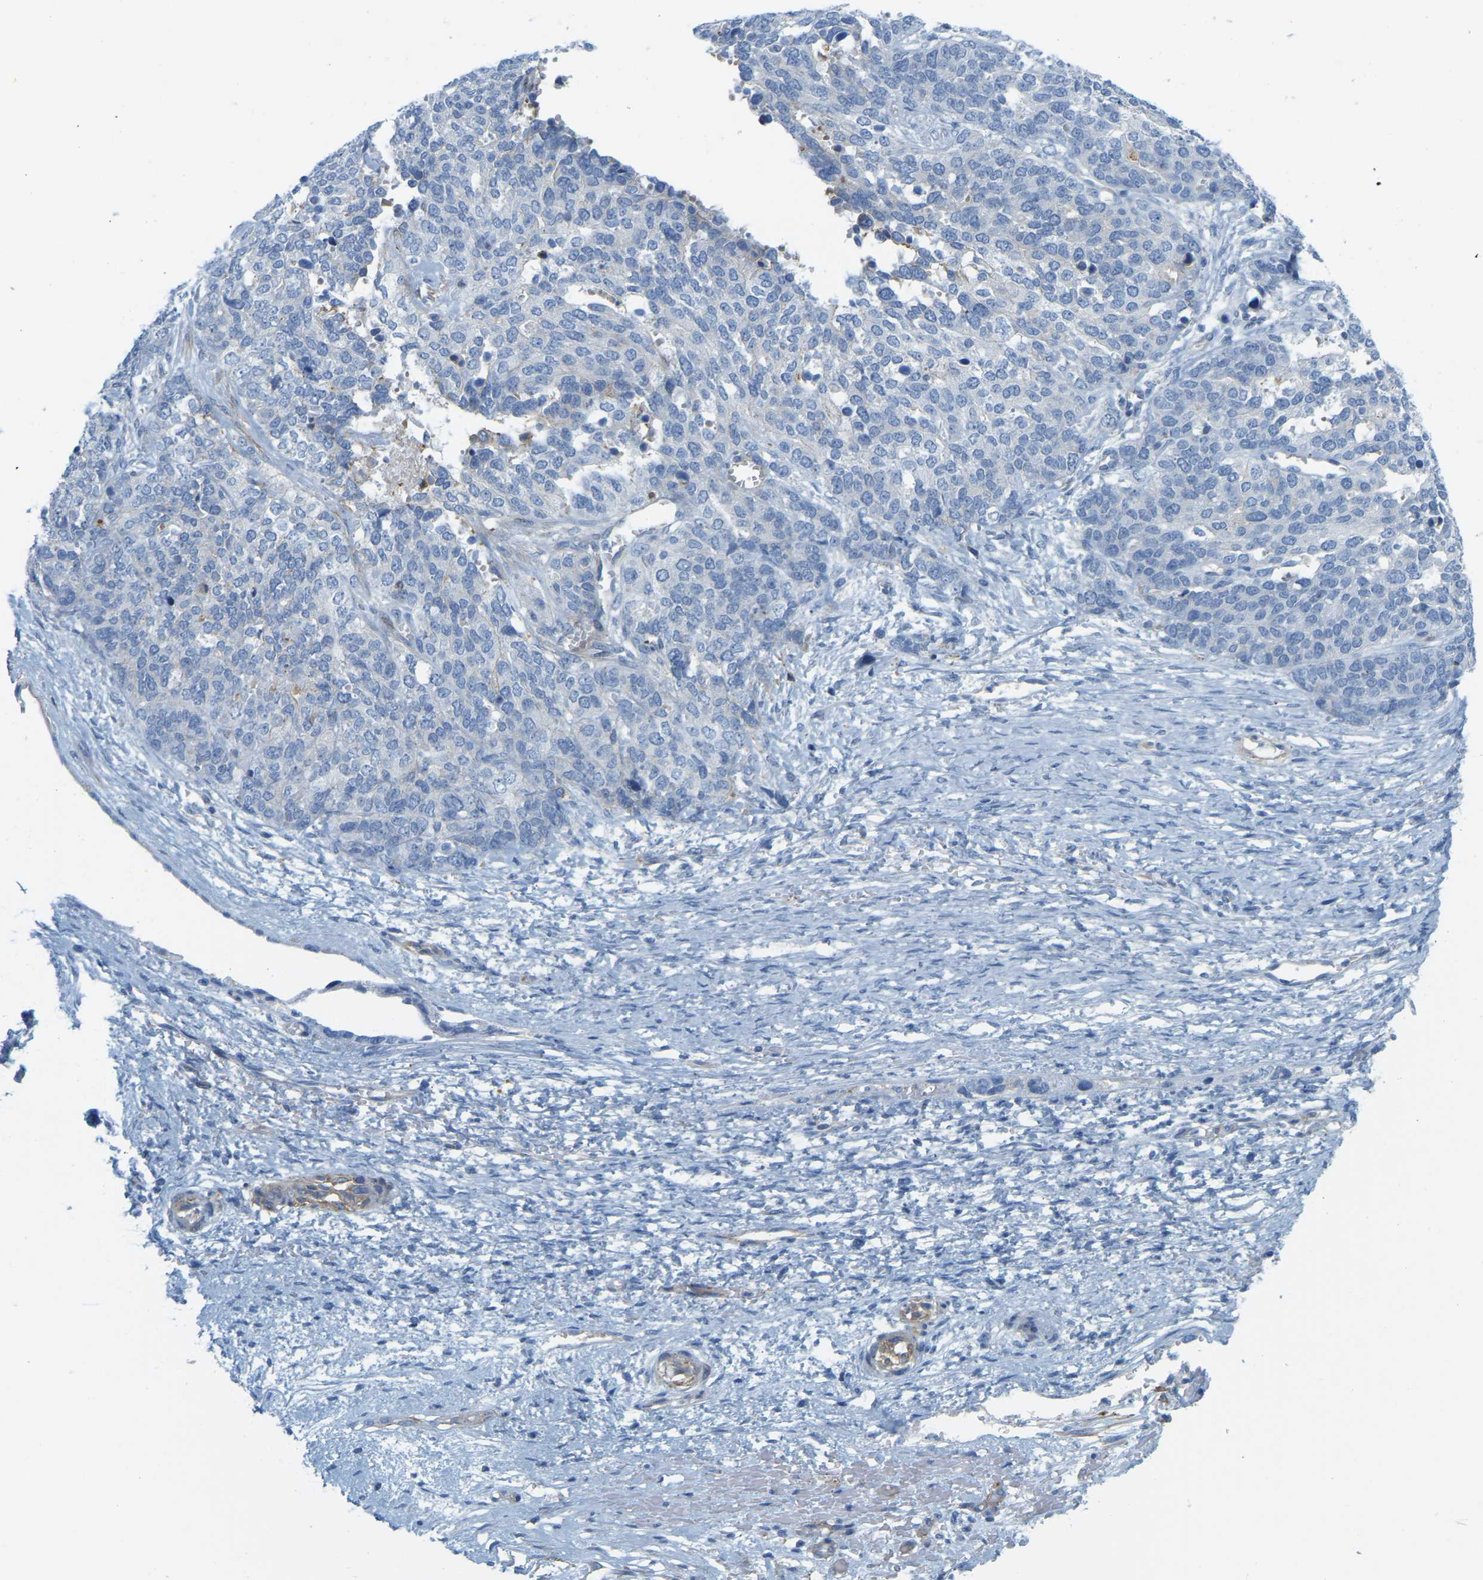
{"staining": {"intensity": "negative", "quantity": "none", "location": "none"}, "tissue": "ovarian cancer", "cell_type": "Tumor cells", "image_type": "cancer", "snomed": [{"axis": "morphology", "description": "Cystadenocarcinoma, serous, NOS"}, {"axis": "topography", "description": "Ovary"}], "caption": "The immunohistochemistry image has no significant positivity in tumor cells of ovarian cancer tissue.", "gene": "MYL3", "patient": {"sex": "female", "age": 44}}